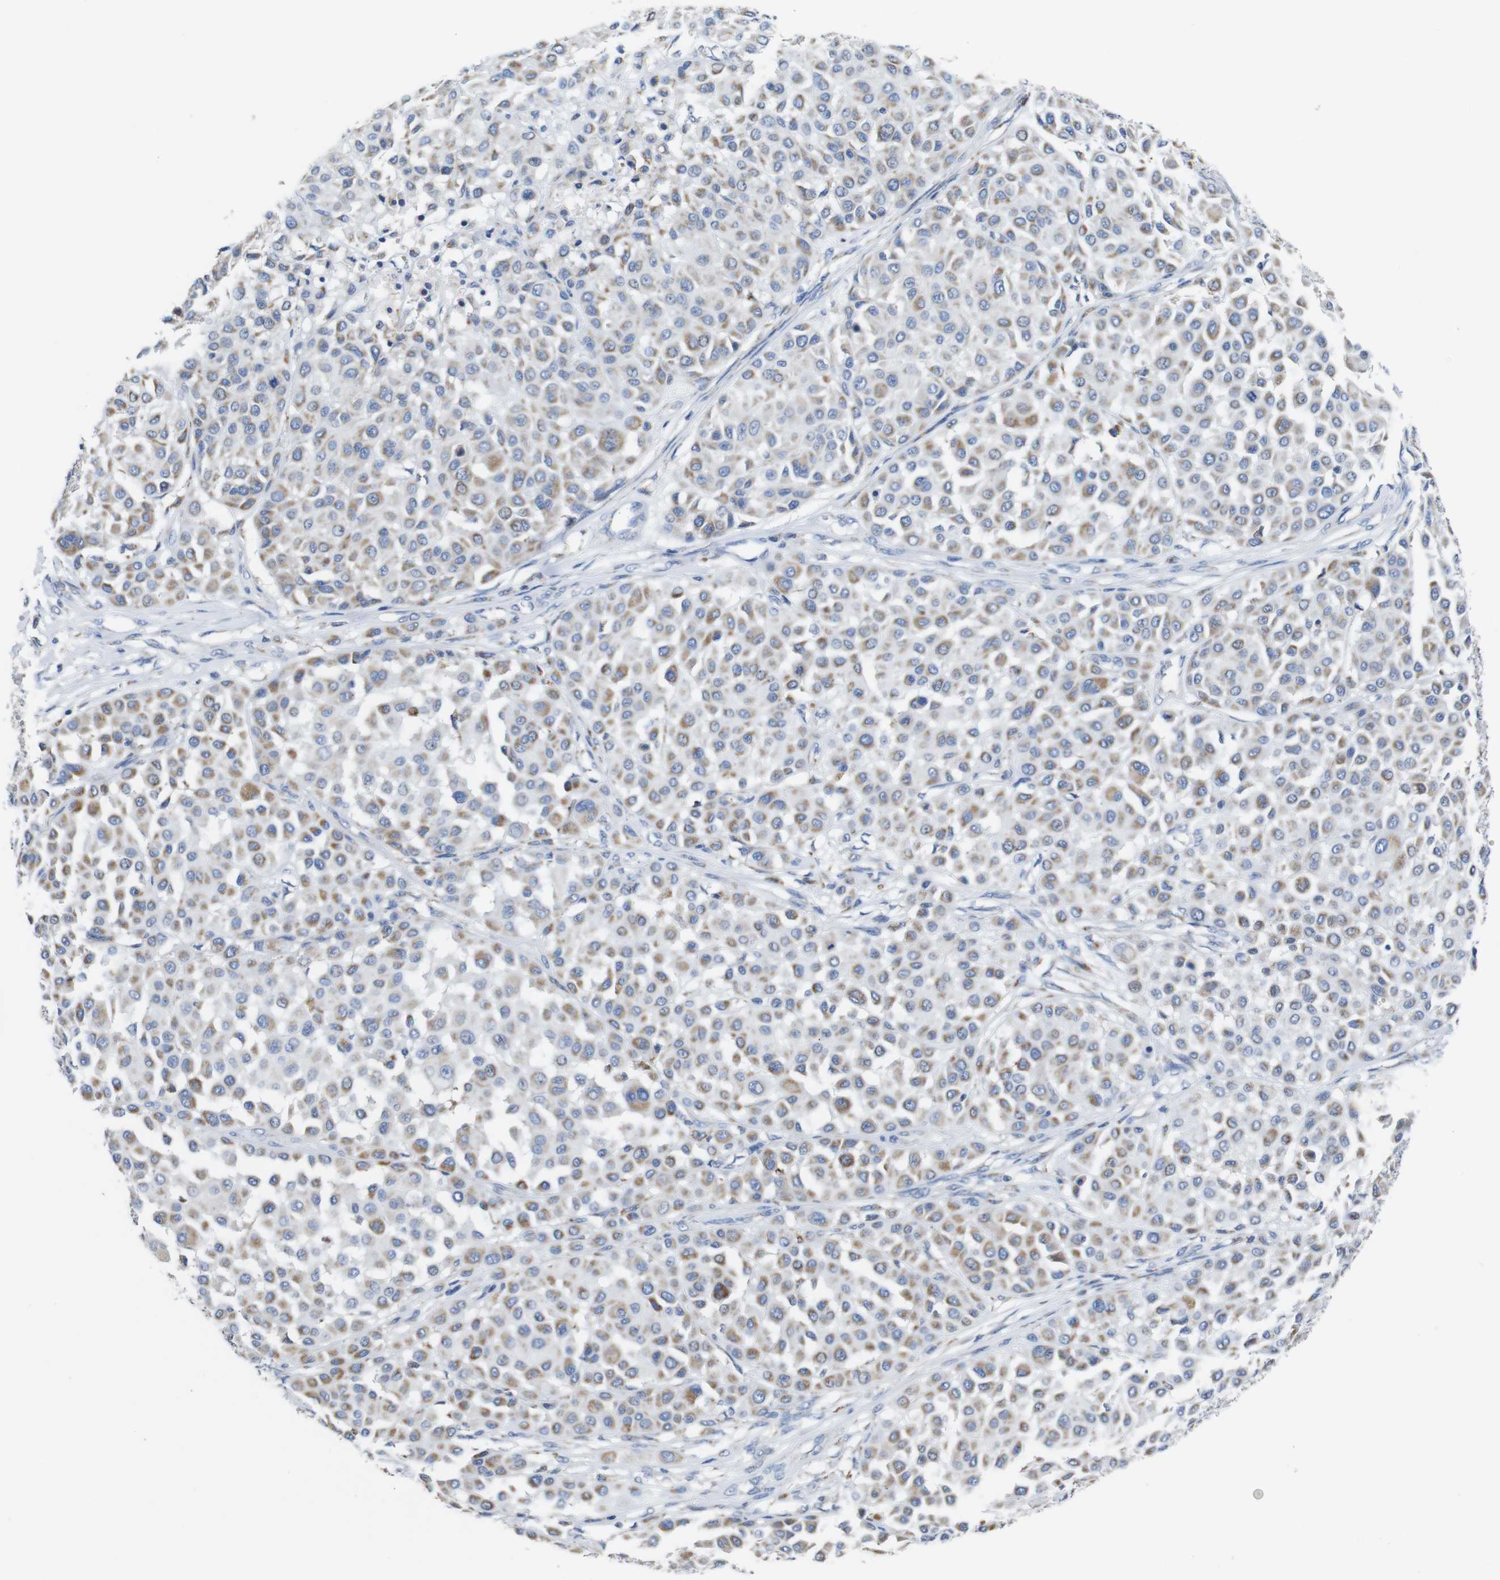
{"staining": {"intensity": "moderate", "quantity": ">75%", "location": "cytoplasmic/membranous"}, "tissue": "melanoma", "cell_type": "Tumor cells", "image_type": "cancer", "snomed": [{"axis": "morphology", "description": "Malignant melanoma, Metastatic site"}, {"axis": "topography", "description": "Soft tissue"}], "caption": "Protein staining of melanoma tissue demonstrates moderate cytoplasmic/membranous expression in about >75% of tumor cells.", "gene": "MAOA", "patient": {"sex": "male", "age": 41}}